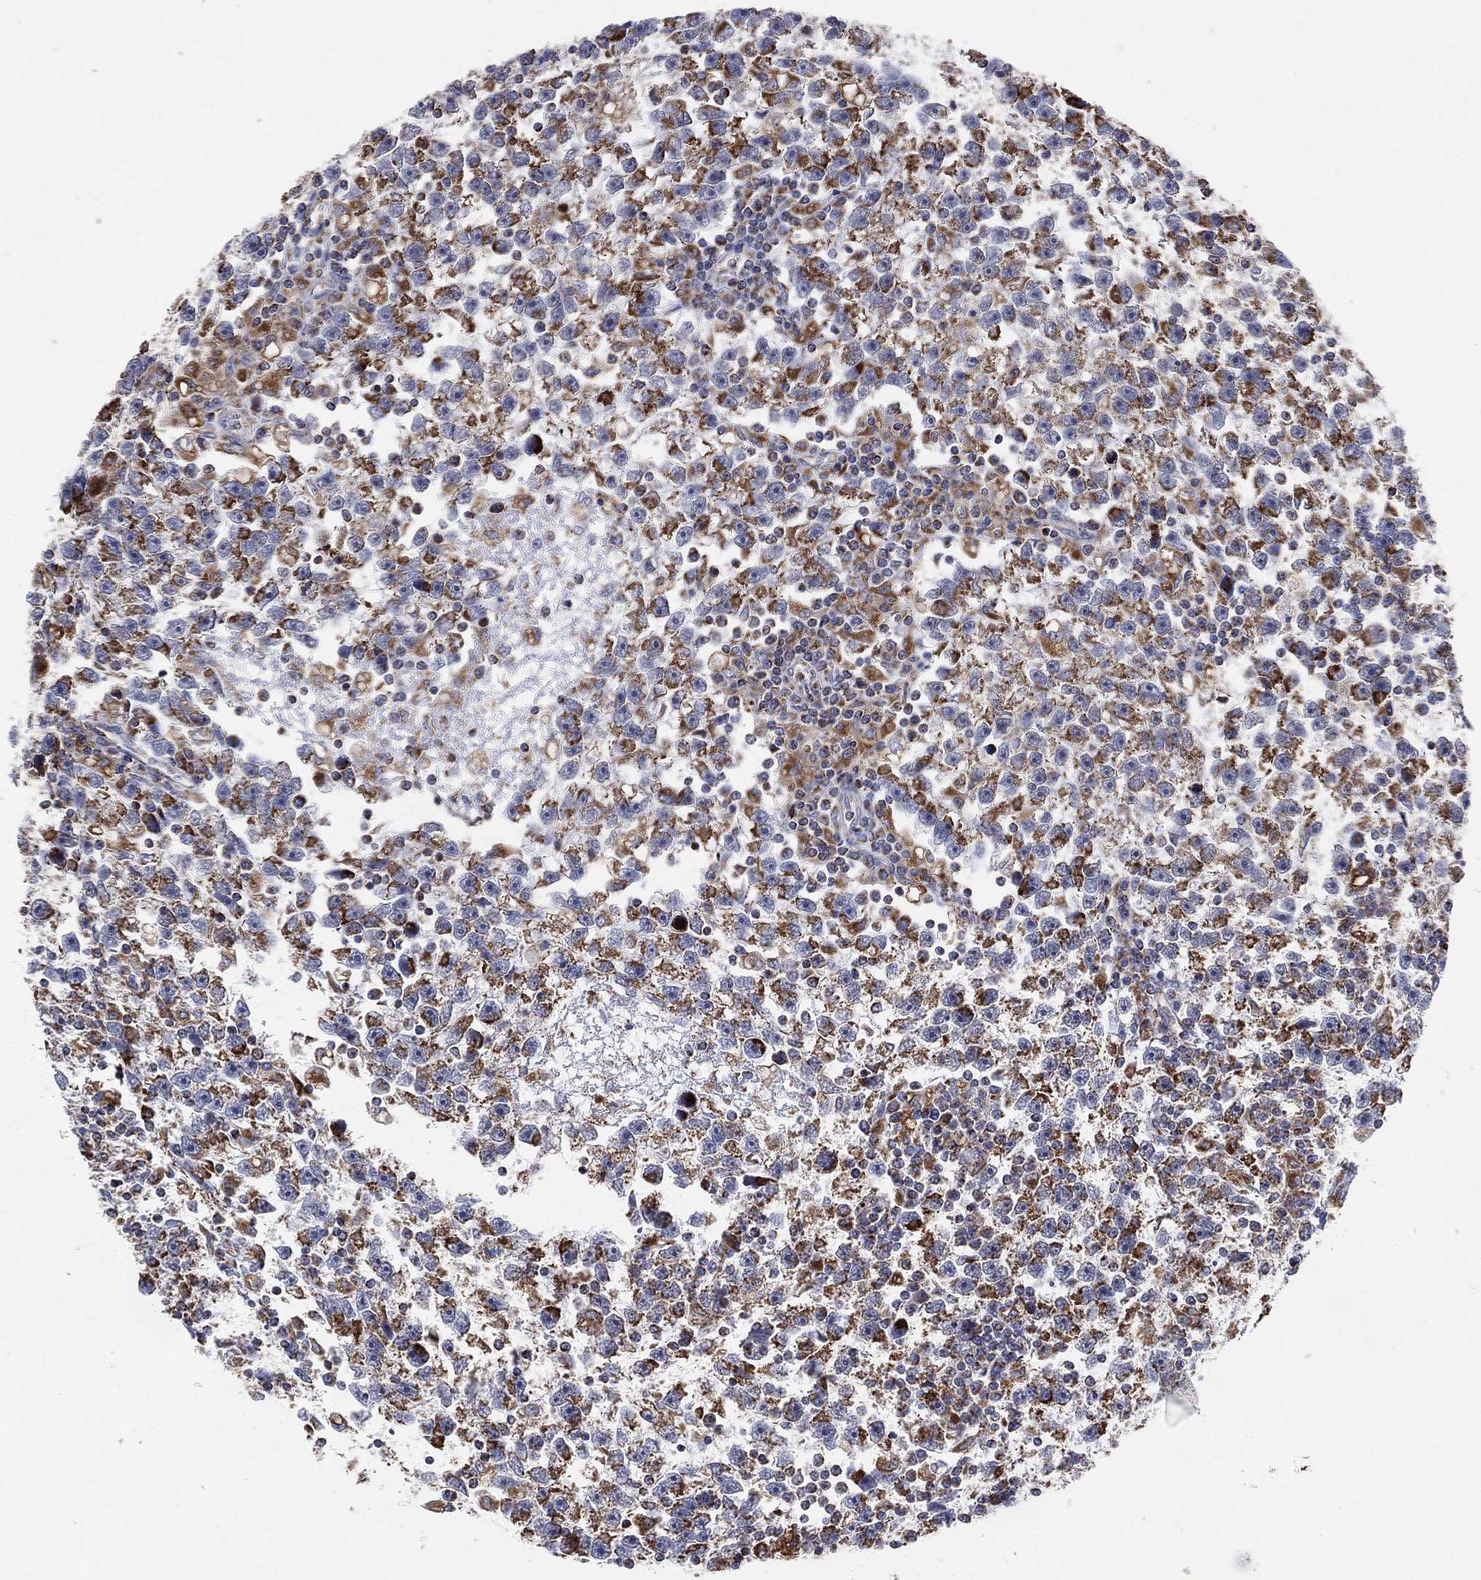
{"staining": {"intensity": "strong", "quantity": ">75%", "location": "cytoplasmic/membranous"}, "tissue": "testis cancer", "cell_type": "Tumor cells", "image_type": "cancer", "snomed": [{"axis": "morphology", "description": "Seminoma, NOS"}, {"axis": "topography", "description": "Testis"}], "caption": "Immunohistochemistry of human seminoma (testis) shows high levels of strong cytoplasmic/membranous staining in about >75% of tumor cells. The staining is performed using DAB (3,3'-diaminobenzidine) brown chromogen to label protein expression. The nuclei are counter-stained blue using hematoxylin.", "gene": "GCAT", "patient": {"sex": "male", "age": 47}}